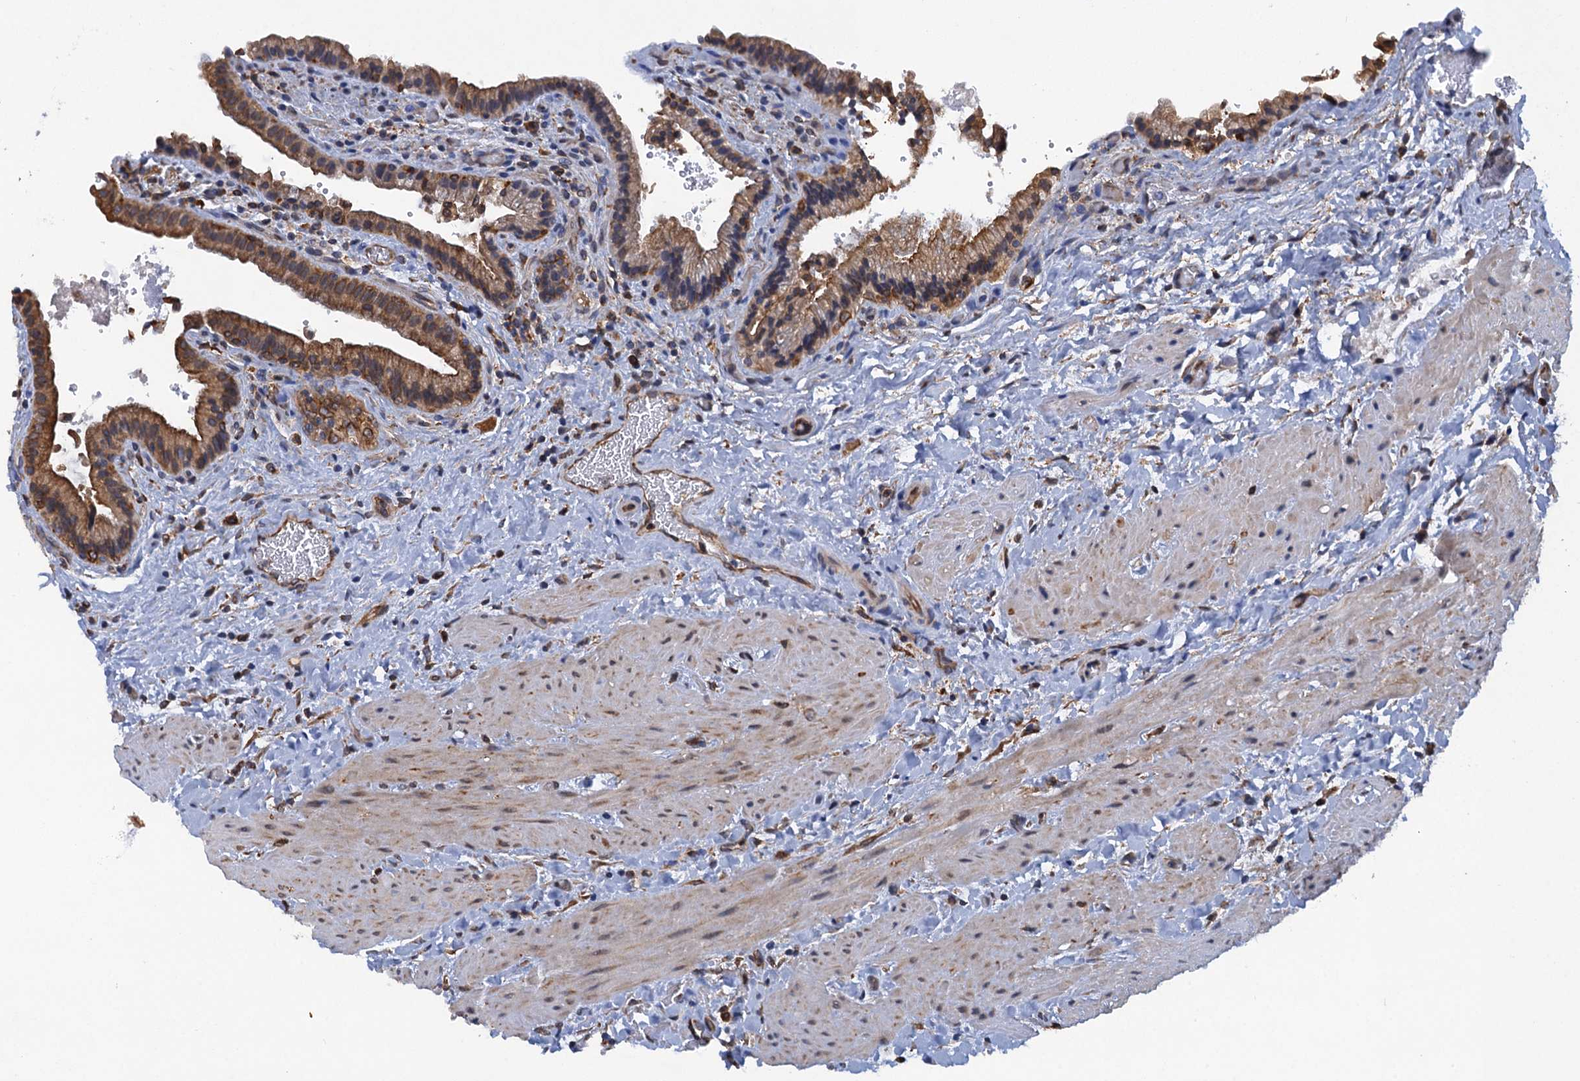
{"staining": {"intensity": "moderate", "quantity": ">75%", "location": "cytoplasmic/membranous"}, "tissue": "gallbladder", "cell_type": "Glandular cells", "image_type": "normal", "snomed": [{"axis": "morphology", "description": "Normal tissue, NOS"}, {"axis": "topography", "description": "Gallbladder"}], "caption": "Protein staining of normal gallbladder shows moderate cytoplasmic/membranous expression in about >75% of glandular cells.", "gene": "ARMC5", "patient": {"sex": "male", "age": 24}}